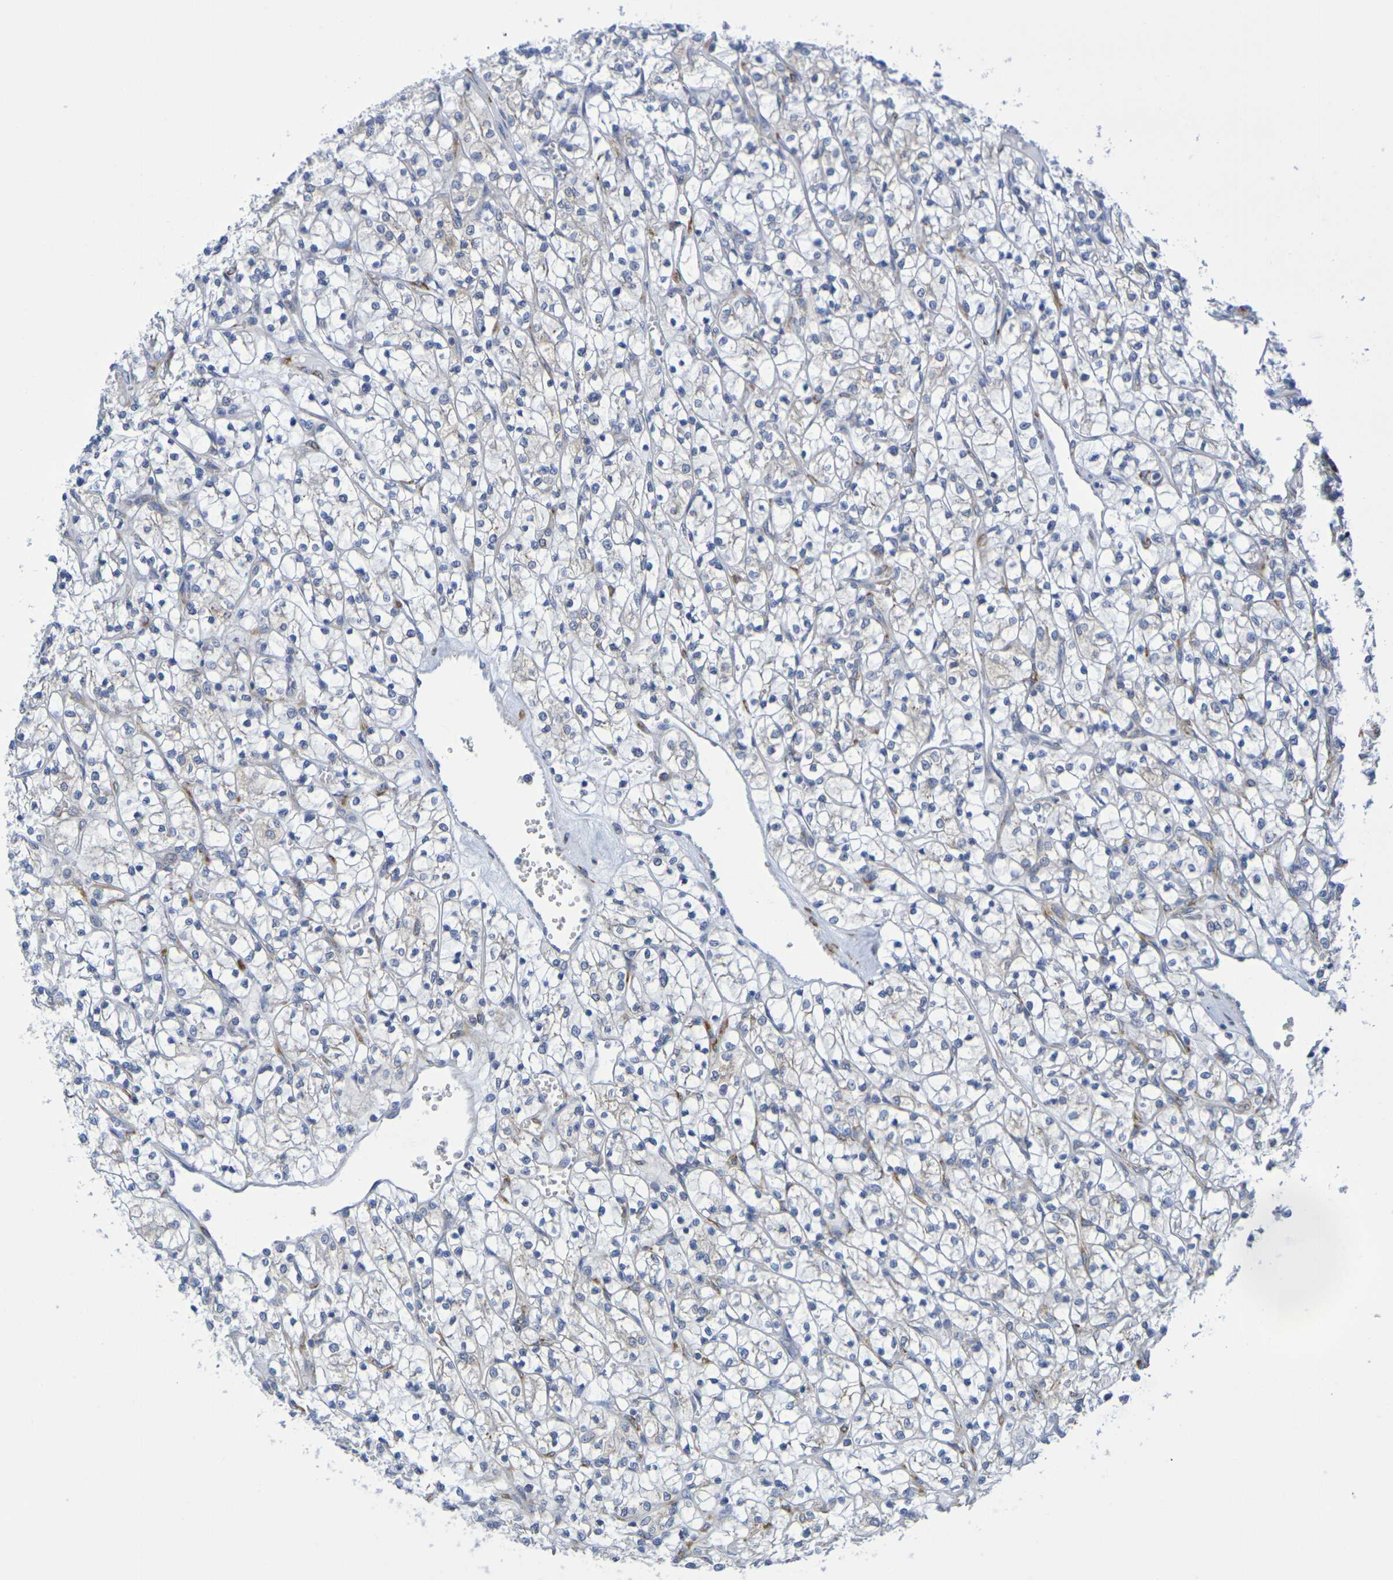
{"staining": {"intensity": "weak", "quantity": "<25%", "location": "cytoplasmic/membranous"}, "tissue": "renal cancer", "cell_type": "Tumor cells", "image_type": "cancer", "snomed": [{"axis": "morphology", "description": "Adenocarcinoma, NOS"}, {"axis": "topography", "description": "Kidney"}], "caption": "Tumor cells show no significant protein staining in adenocarcinoma (renal).", "gene": "TMCC3", "patient": {"sex": "female", "age": 69}}